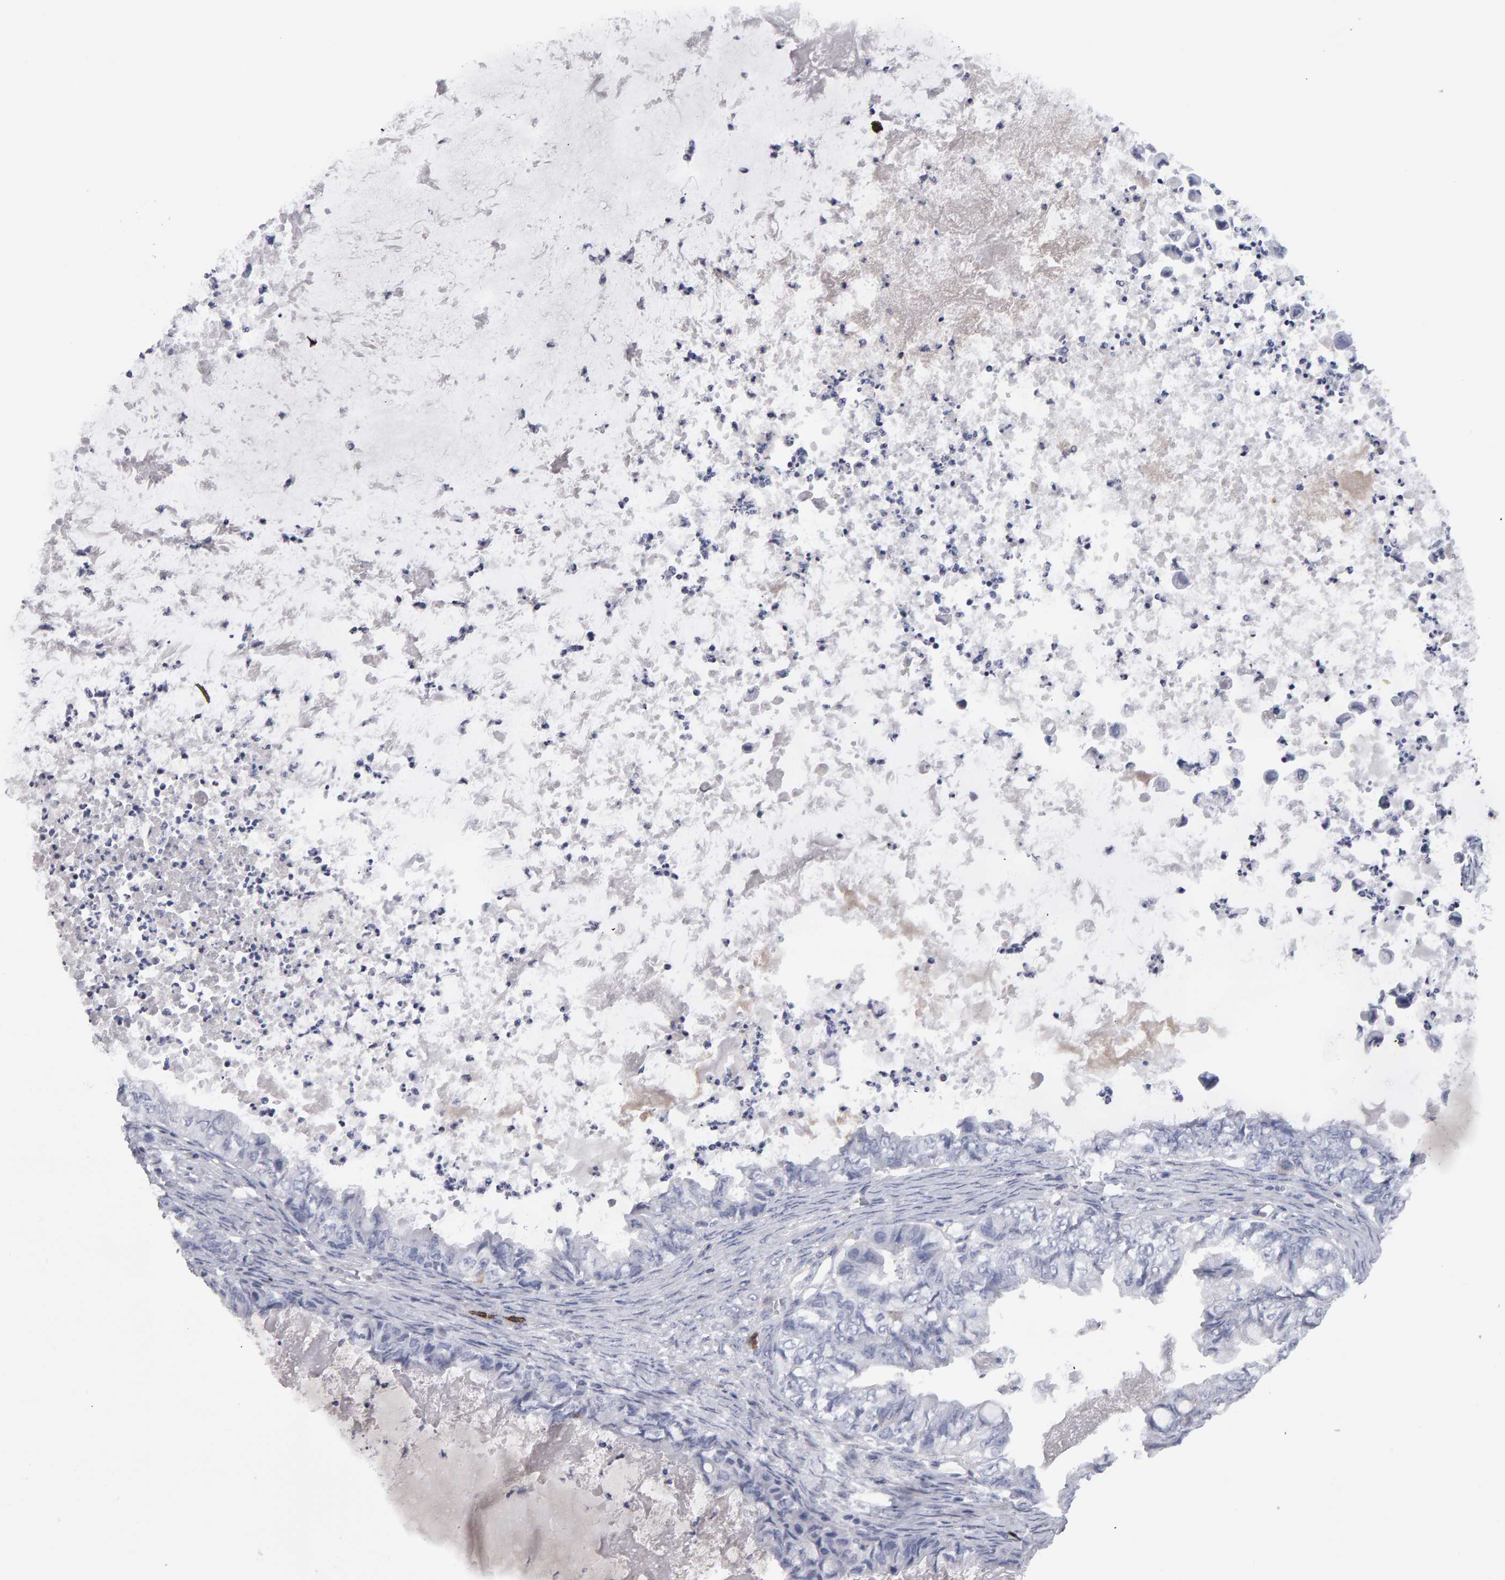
{"staining": {"intensity": "negative", "quantity": "none", "location": "none"}, "tissue": "ovarian cancer", "cell_type": "Tumor cells", "image_type": "cancer", "snomed": [{"axis": "morphology", "description": "Cystadenocarcinoma, mucinous, NOS"}, {"axis": "topography", "description": "Ovary"}], "caption": "Protein analysis of ovarian mucinous cystadenocarcinoma exhibits no significant staining in tumor cells.", "gene": "CD38", "patient": {"sex": "female", "age": 80}}